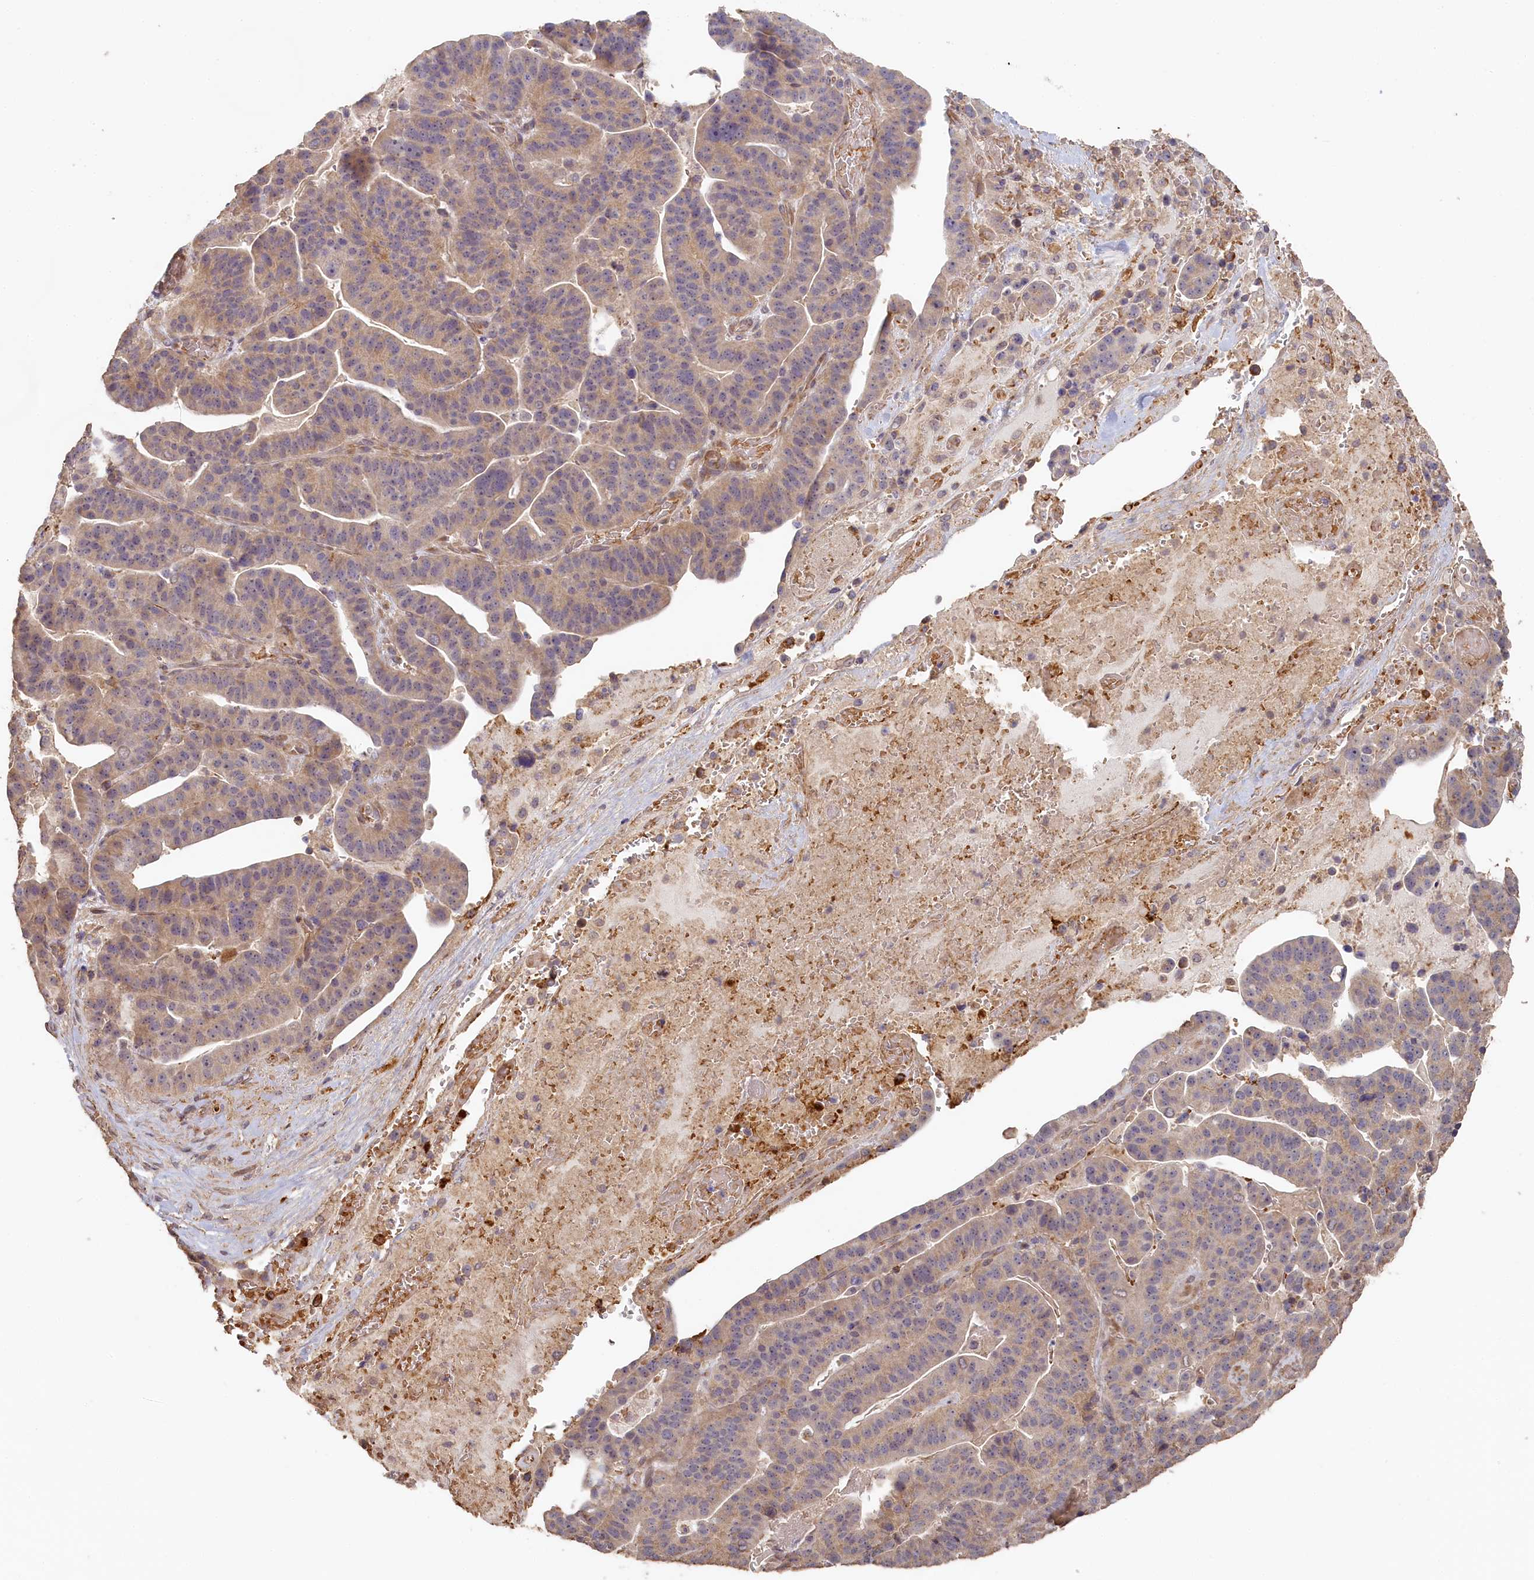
{"staining": {"intensity": "weak", "quantity": "25%-75%", "location": "cytoplasmic/membranous"}, "tissue": "stomach cancer", "cell_type": "Tumor cells", "image_type": "cancer", "snomed": [{"axis": "morphology", "description": "Adenocarcinoma, NOS"}, {"axis": "topography", "description": "Stomach"}], "caption": "A micrograph showing weak cytoplasmic/membranous positivity in approximately 25%-75% of tumor cells in stomach adenocarcinoma, as visualized by brown immunohistochemical staining.", "gene": "STX16", "patient": {"sex": "male", "age": 48}}